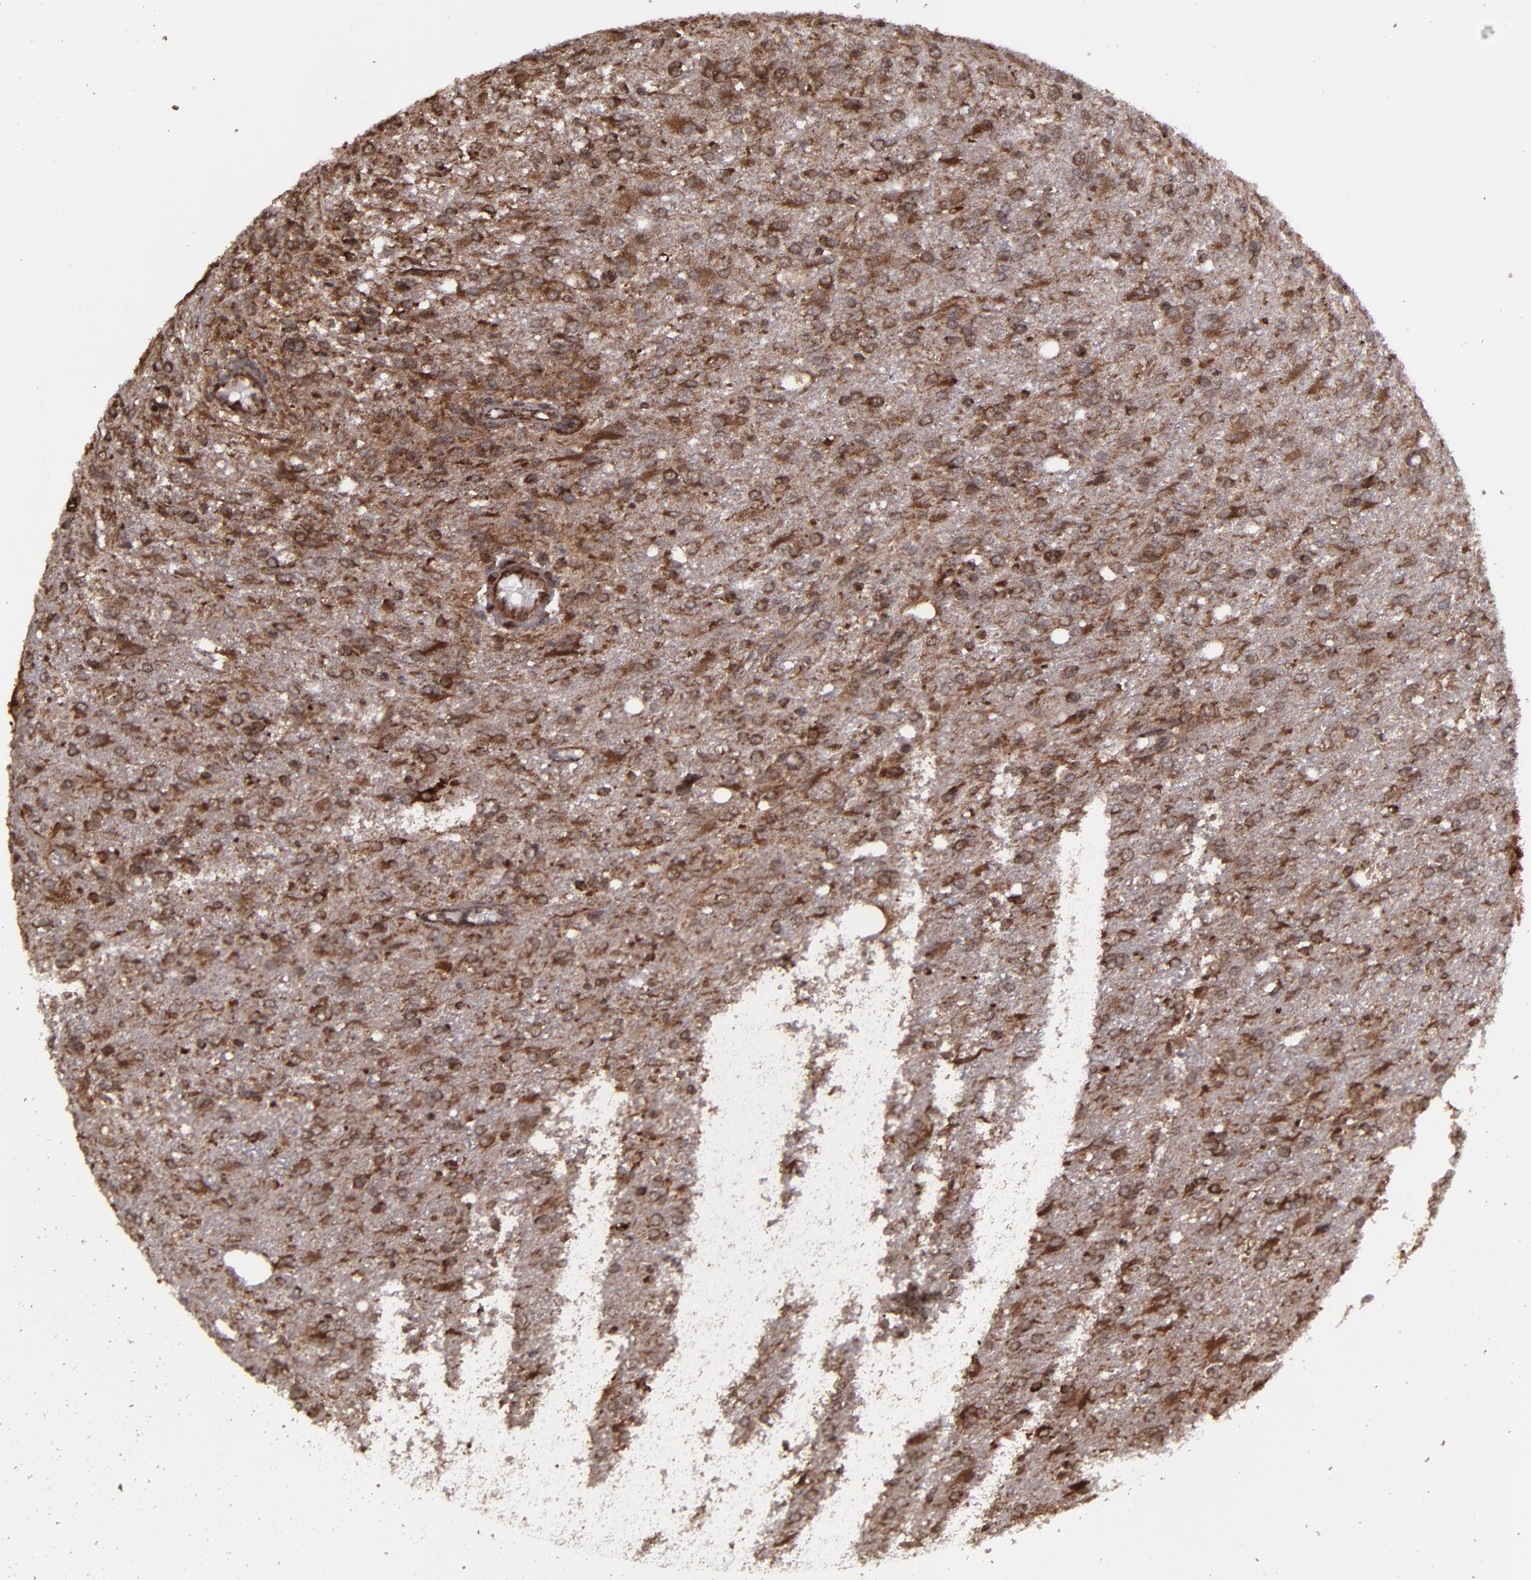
{"staining": {"intensity": "strong", "quantity": ">75%", "location": "cytoplasmic/membranous,nuclear"}, "tissue": "glioma", "cell_type": "Tumor cells", "image_type": "cancer", "snomed": [{"axis": "morphology", "description": "Glioma, malignant, High grade"}, {"axis": "topography", "description": "Cerebral cortex"}], "caption": "Malignant glioma (high-grade) was stained to show a protein in brown. There is high levels of strong cytoplasmic/membranous and nuclear expression in about >75% of tumor cells.", "gene": "EIF4ENIF1", "patient": {"sex": "male", "age": 76}}